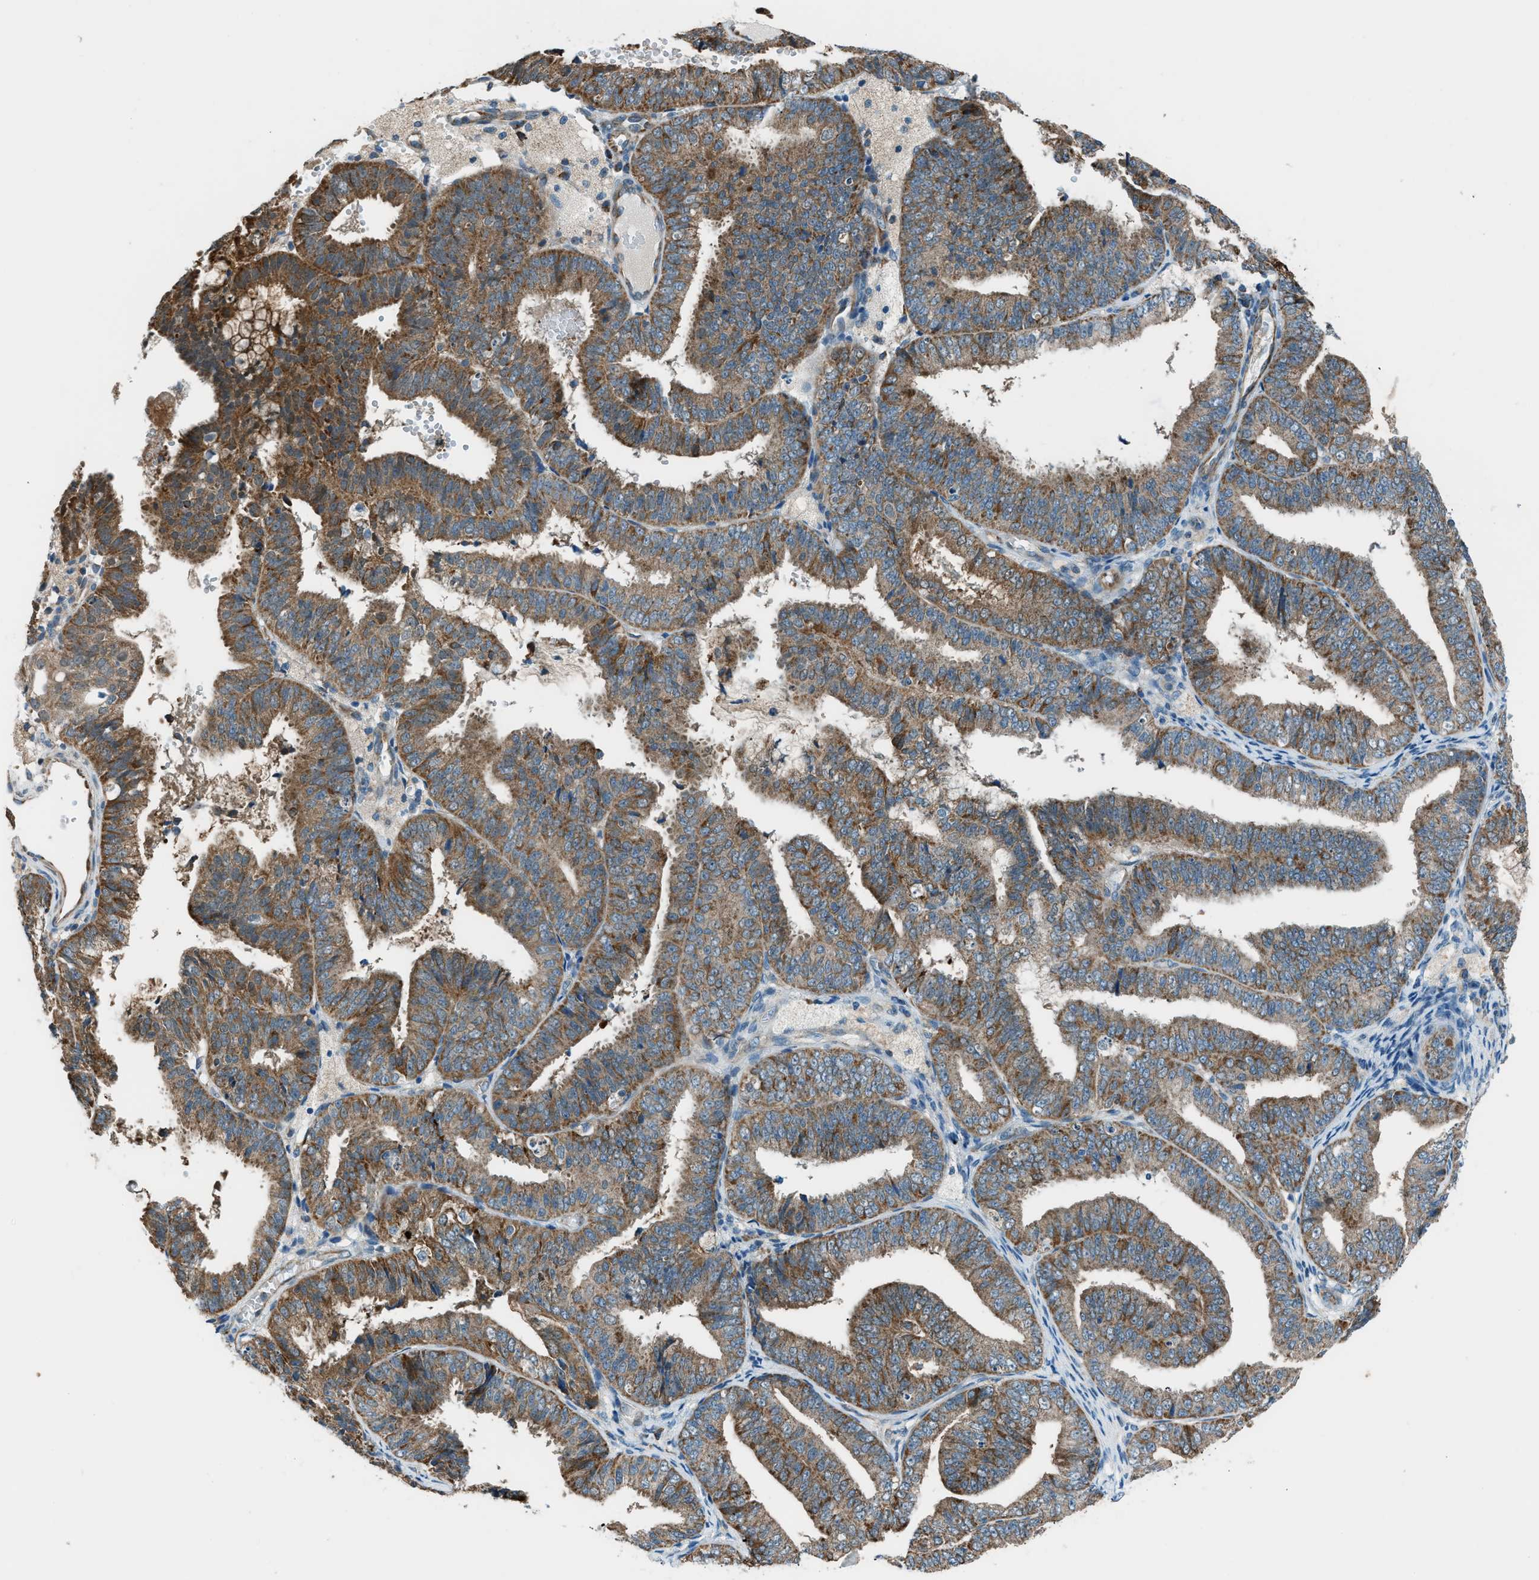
{"staining": {"intensity": "moderate", "quantity": ">75%", "location": "cytoplasmic/membranous"}, "tissue": "endometrial cancer", "cell_type": "Tumor cells", "image_type": "cancer", "snomed": [{"axis": "morphology", "description": "Adenocarcinoma, NOS"}, {"axis": "topography", "description": "Endometrium"}], "caption": "Adenocarcinoma (endometrial) stained for a protein demonstrates moderate cytoplasmic/membranous positivity in tumor cells.", "gene": "PIGG", "patient": {"sex": "female", "age": 63}}